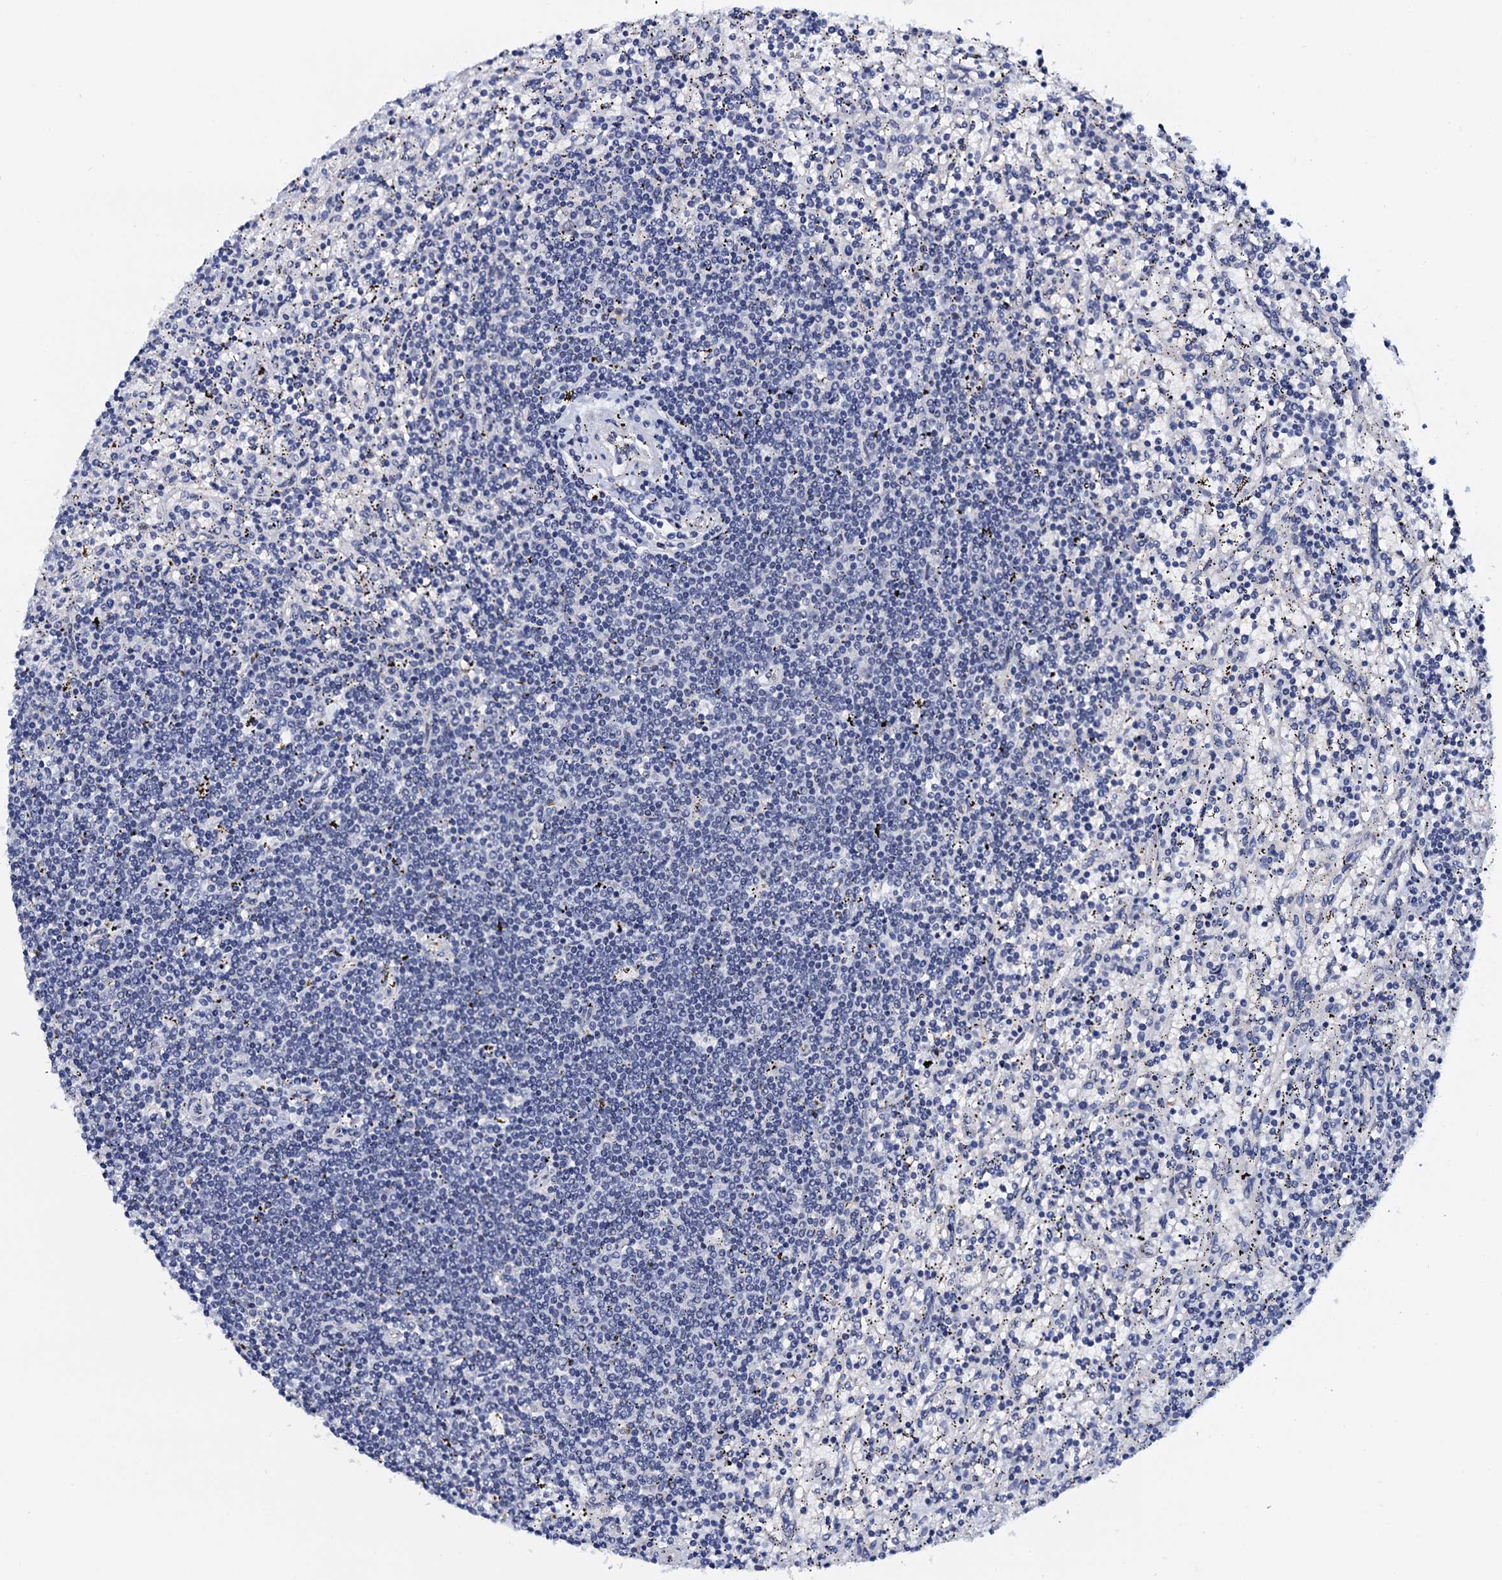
{"staining": {"intensity": "negative", "quantity": "none", "location": "none"}, "tissue": "lymphoma", "cell_type": "Tumor cells", "image_type": "cancer", "snomed": [{"axis": "morphology", "description": "Malignant lymphoma, non-Hodgkin's type, Low grade"}, {"axis": "topography", "description": "Spleen"}], "caption": "The micrograph demonstrates no staining of tumor cells in malignant lymphoma, non-Hodgkin's type (low-grade). (DAB immunohistochemistry visualized using brightfield microscopy, high magnification).", "gene": "C16orf87", "patient": {"sex": "male", "age": 76}}